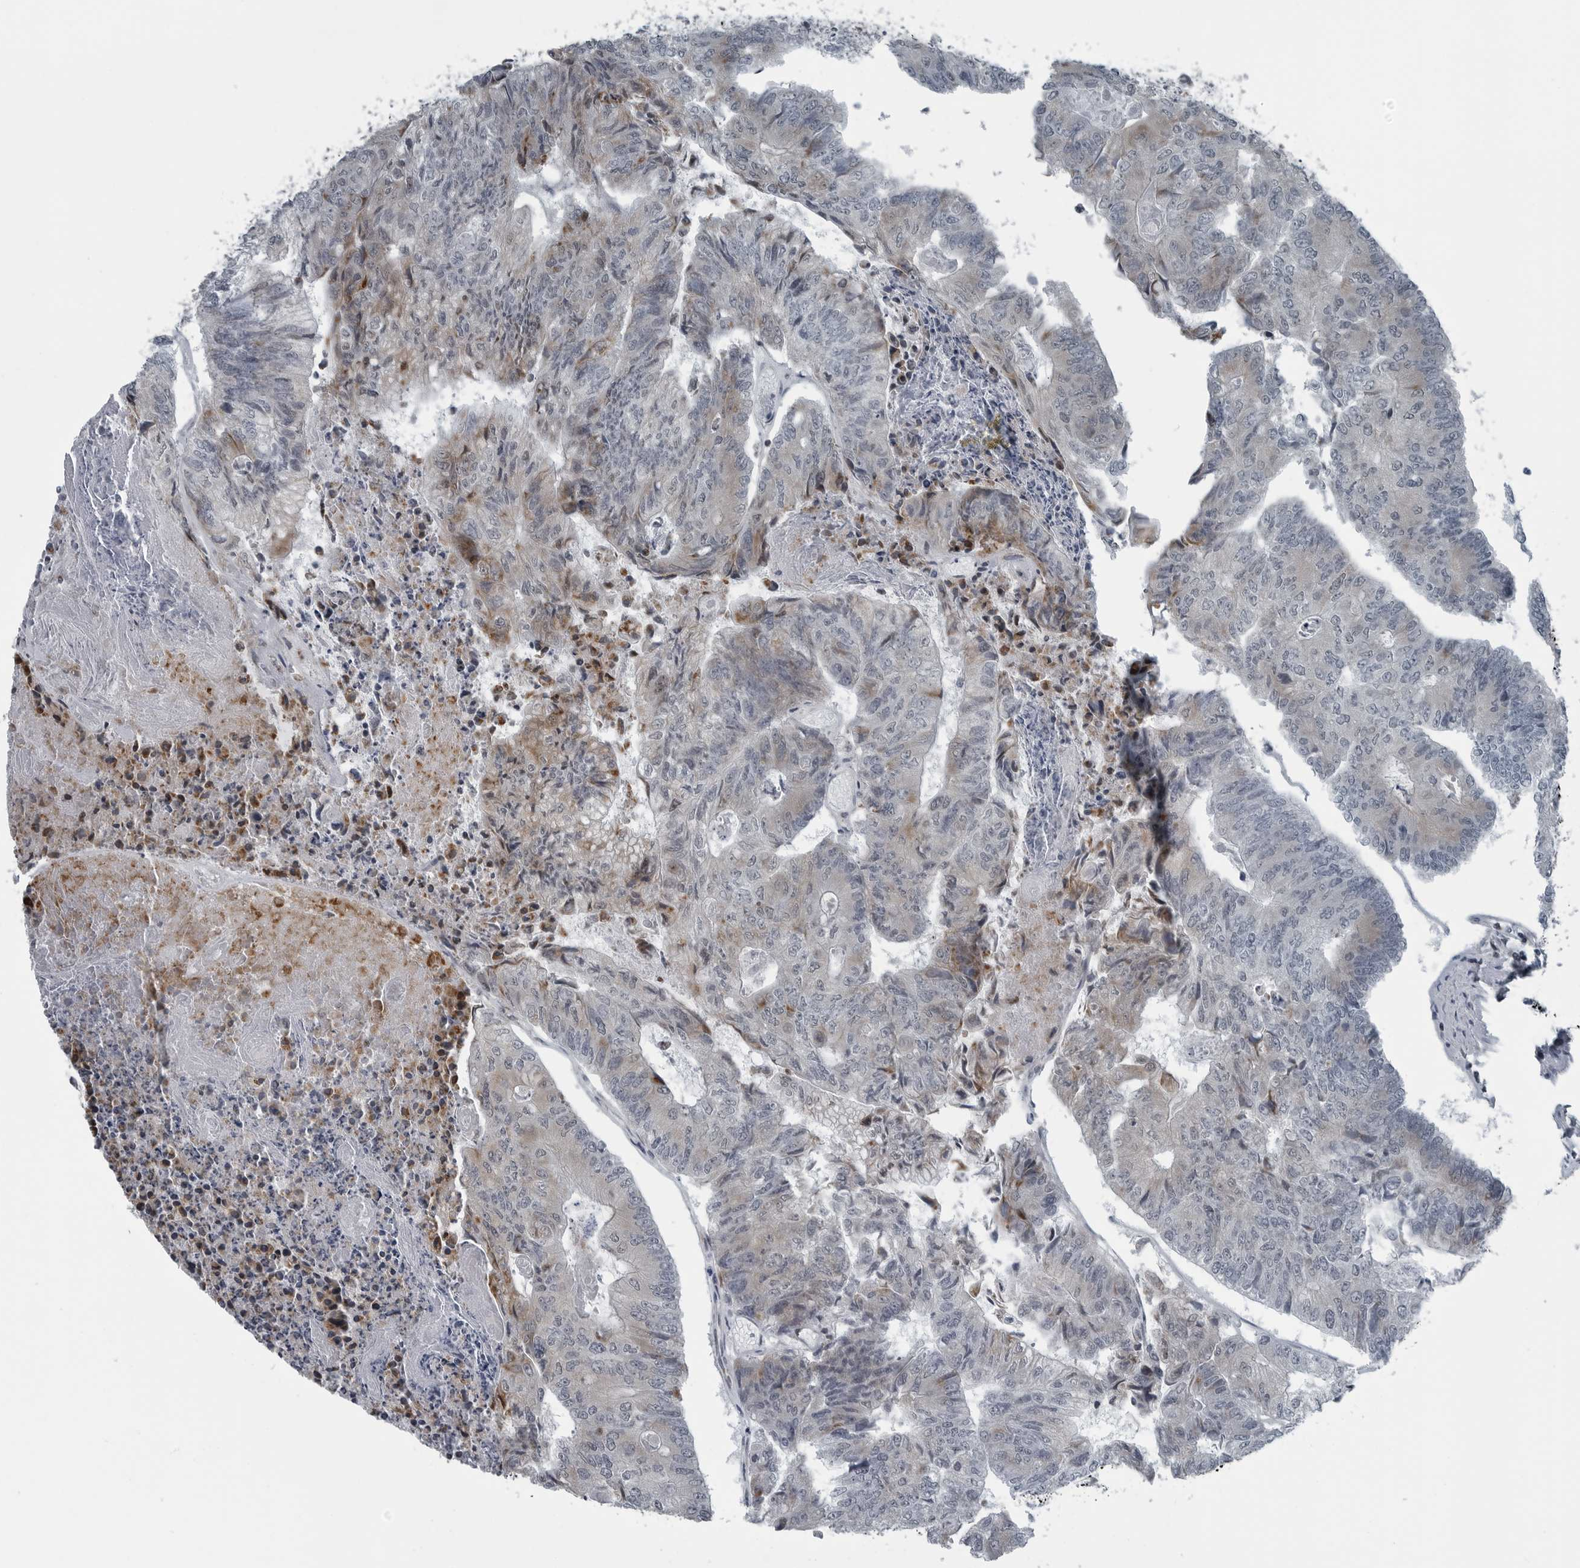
{"staining": {"intensity": "weak", "quantity": "<25%", "location": "cytoplasmic/membranous"}, "tissue": "colorectal cancer", "cell_type": "Tumor cells", "image_type": "cancer", "snomed": [{"axis": "morphology", "description": "Adenocarcinoma, NOS"}, {"axis": "topography", "description": "Colon"}], "caption": "A histopathology image of human adenocarcinoma (colorectal) is negative for staining in tumor cells.", "gene": "GAK", "patient": {"sex": "female", "age": 67}}